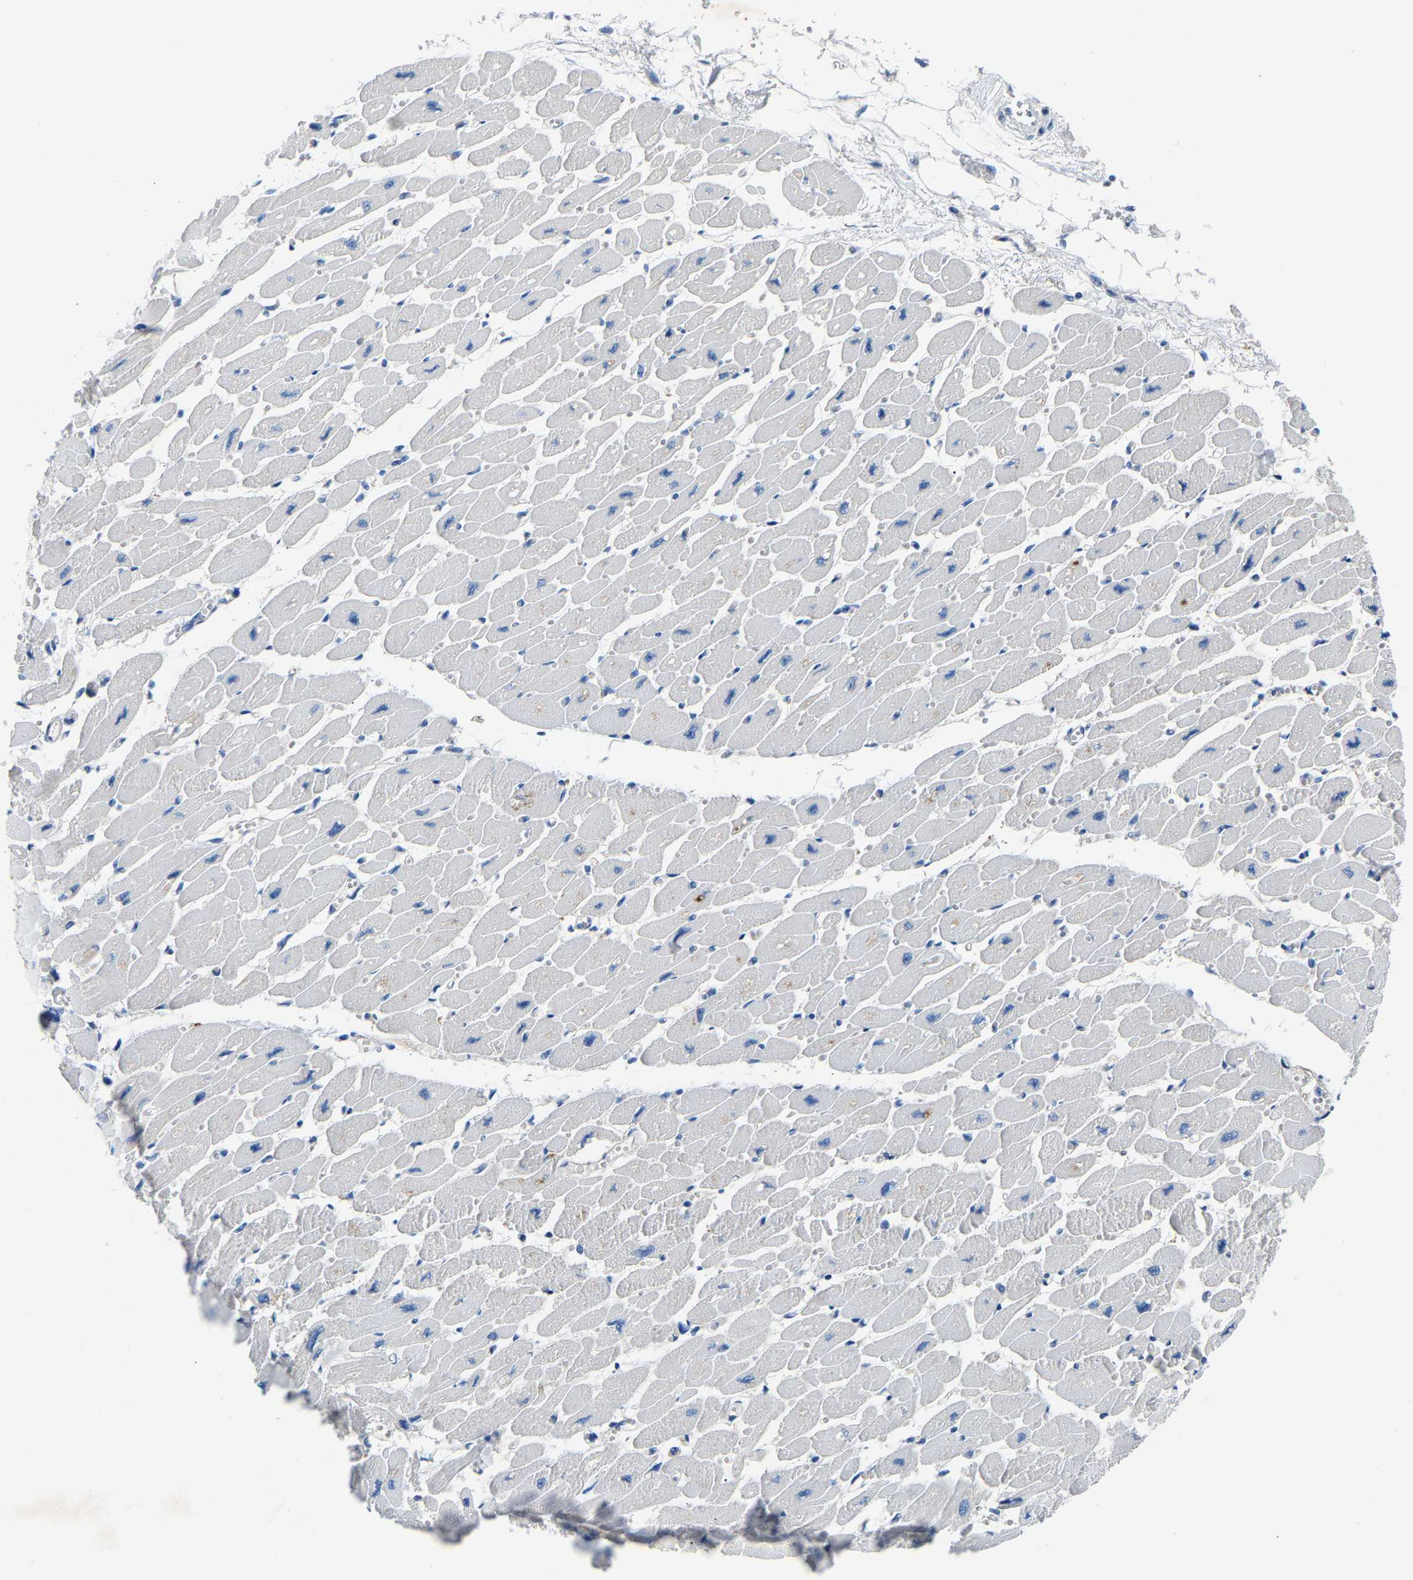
{"staining": {"intensity": "negative", "quantity": "none", "location": "none"}, "tissue": "heart muscle", "cell_type": "Cardiomyocytes", "image_type": "normal", "snomed": [{"axis": "morphology", "description": "Normal tissue, NOS"}, {"axis": "topography", "description": "Heart"}], "caption": "IHC image of normal heart muscle: heart muscle stained with DAB shows no significant protein expression in cardiomyocytes. Brightfield microscopy of immunohistochemistry (IHC) stained with DAB (3,3'-diaminobenzidine) (brown) and hematoxylin (blue), captured at high magnification.", "gene": "DNAAF5", "patient": {"sex": "female", "age": 54}}